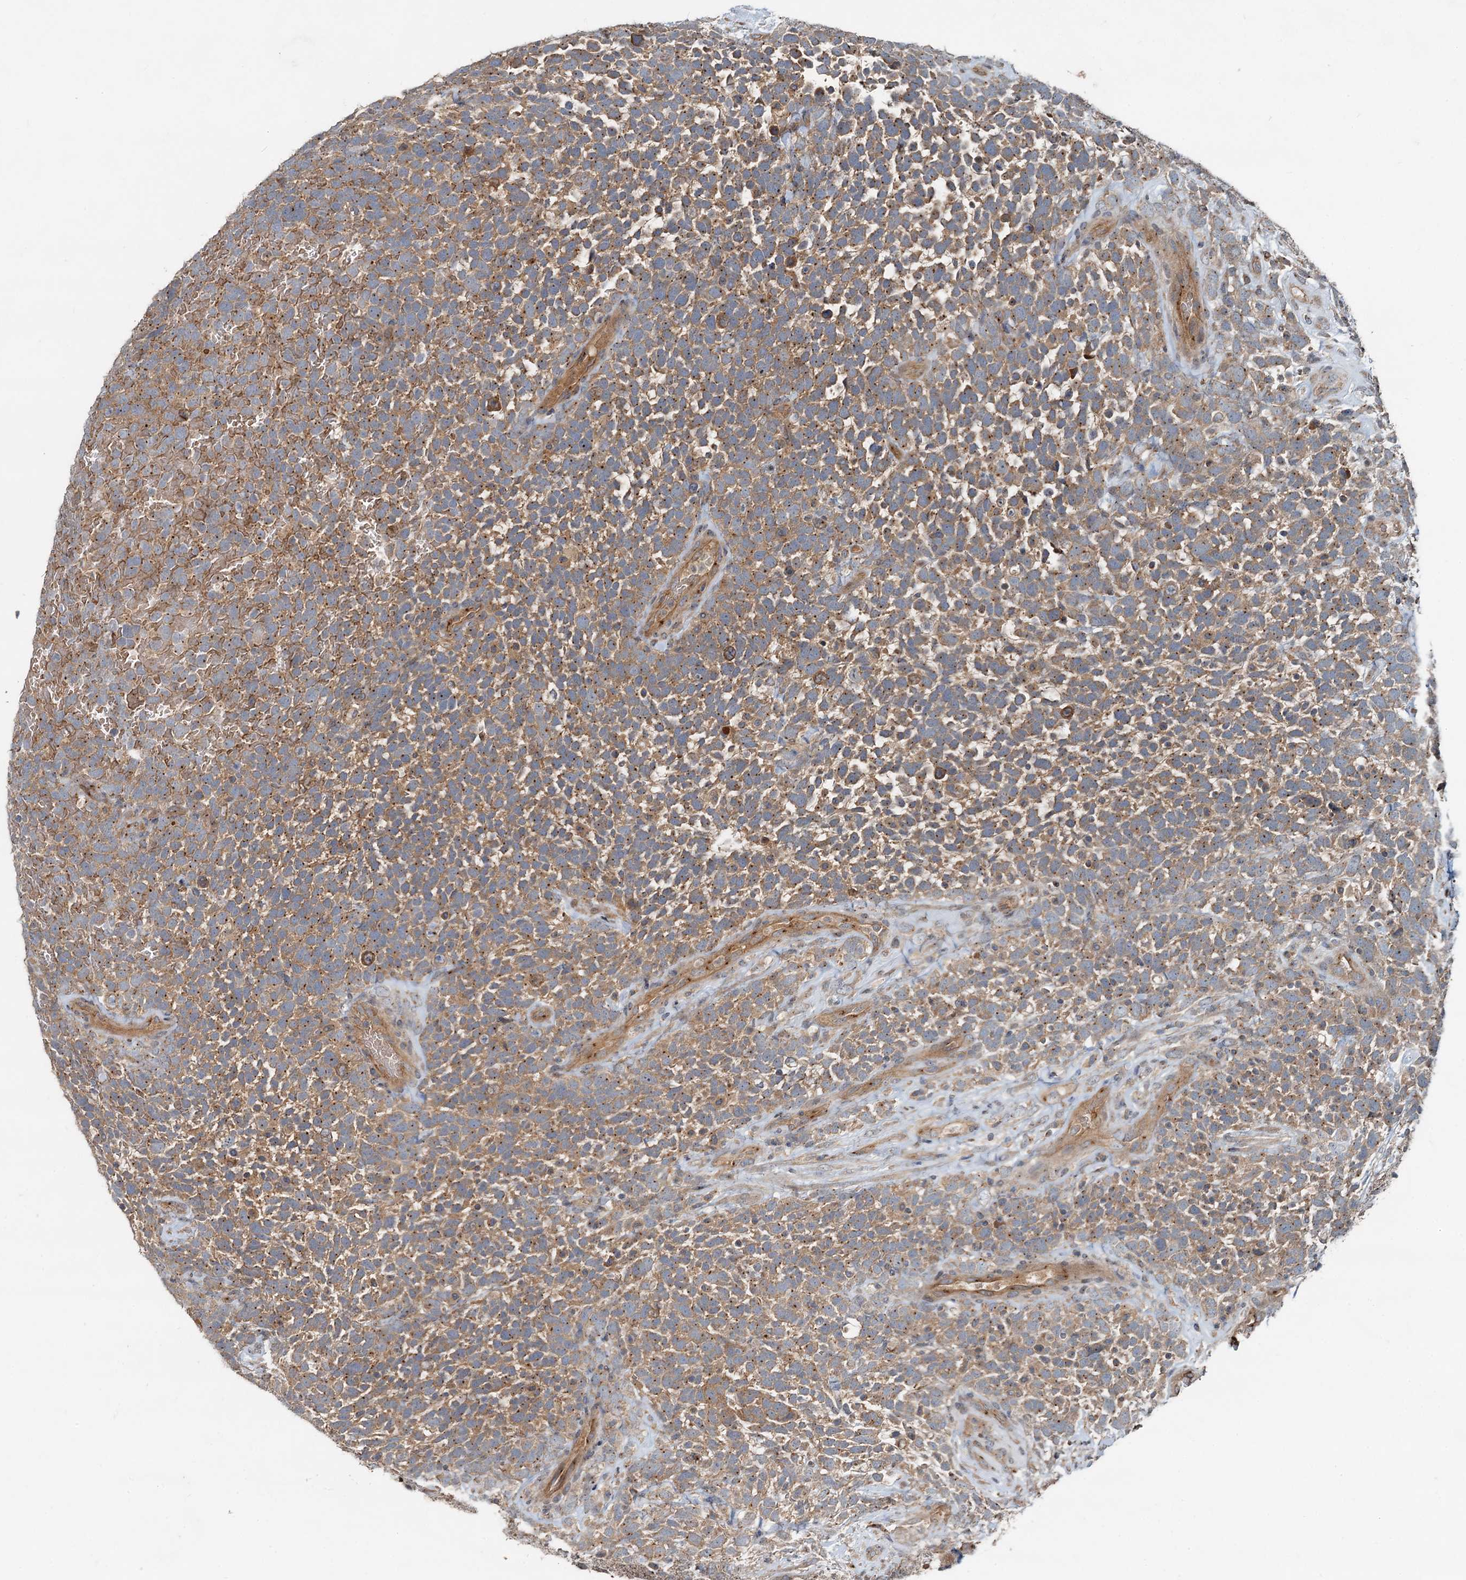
{"staining": {"intensity": "moderate", "quantity": ">75%", "location": "cytoplasmic/membranous"}, "tissue": "urothelial cancer", "cell_type": "Tumor cells", "image_type": "cancer", "snomed": [{"axis": "morphology", "description": "Urothelial carcinoma, High grade"}, {"axis": "topography", "description": "Urinary bladder"}], "caption": "Urothelial cancer stained for a protein displays moderate cytoplasmic/membranous positivity in tumor cells.", "gene": "CEP68", "patient": {"sex": "female", "age": 82}}